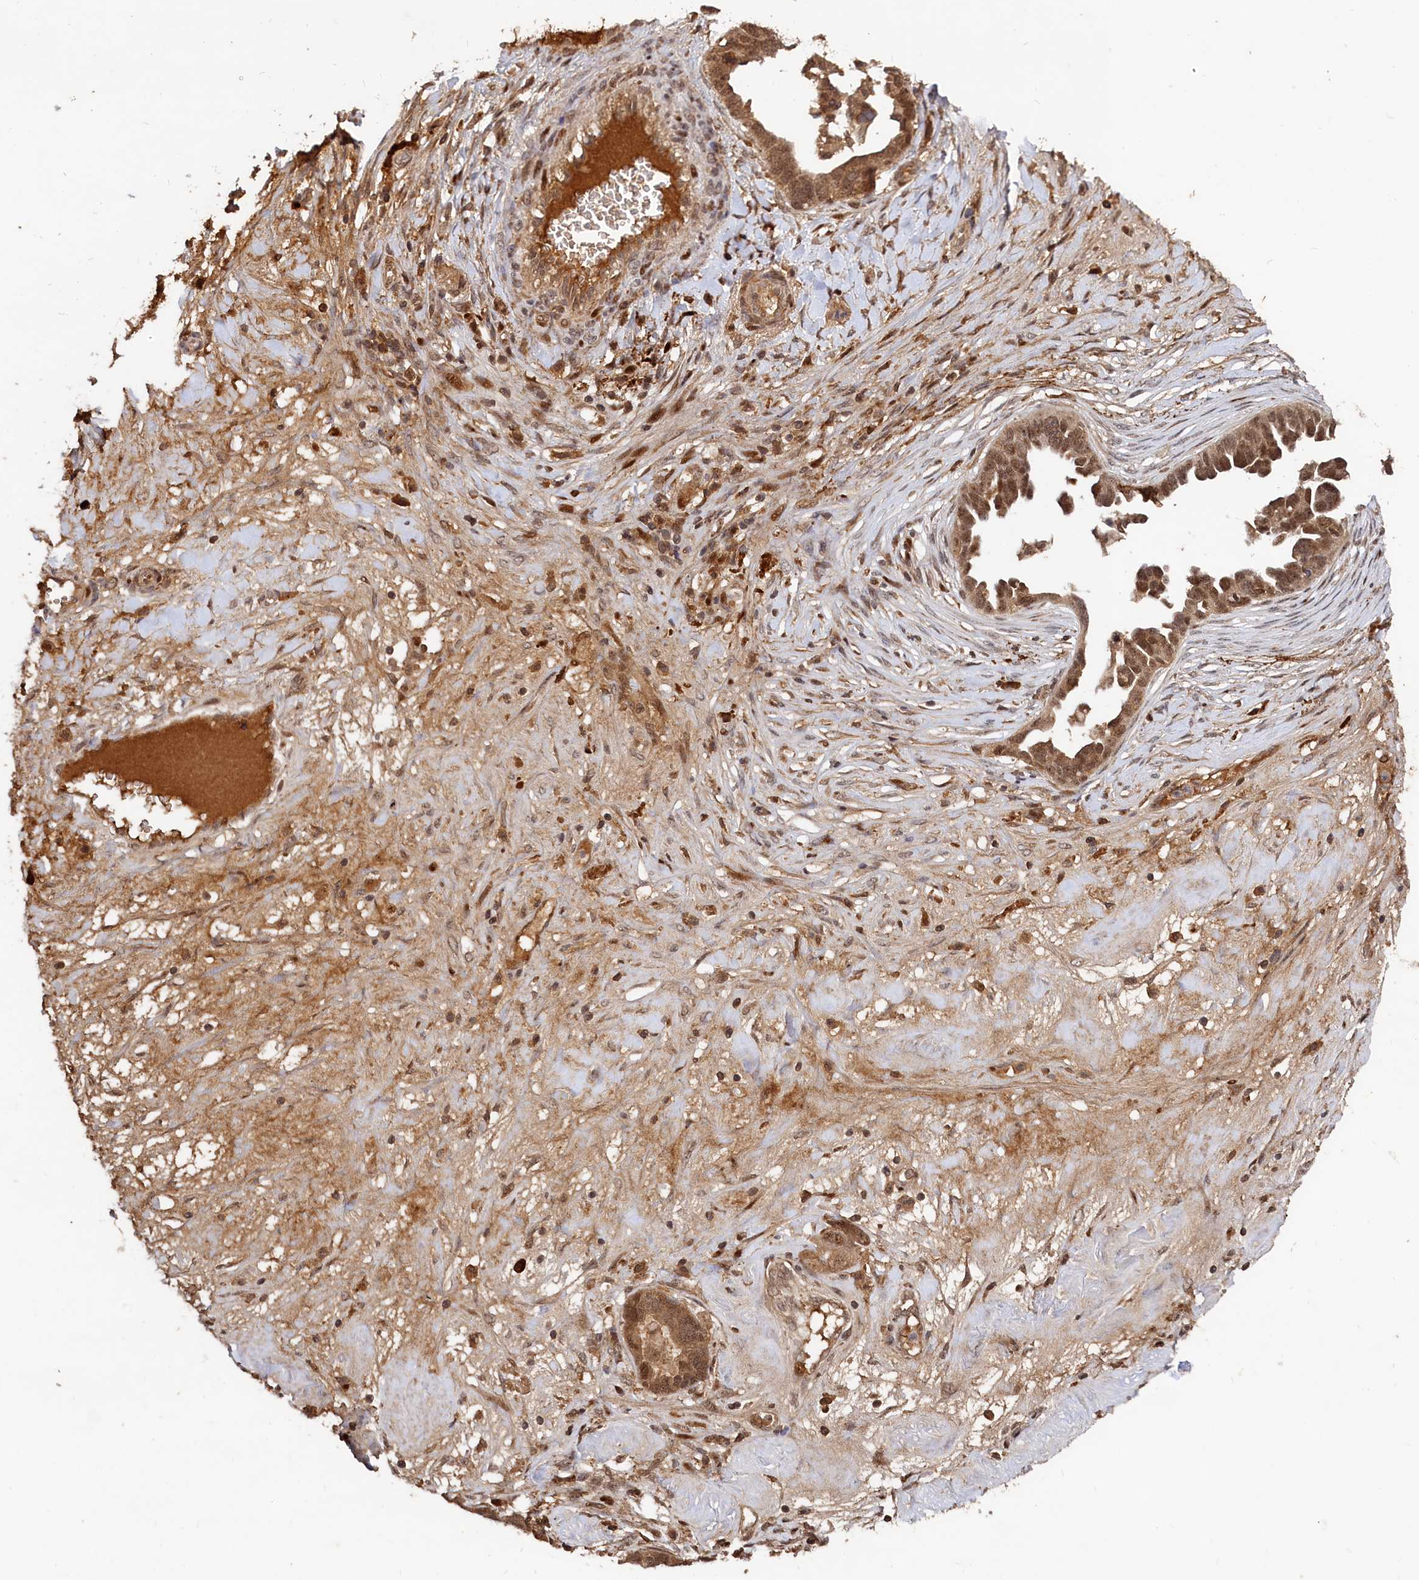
{"staining": {"intensity": "moderate", "quantity": ">75%", "location": "nuclear"}, "tissue": "ovarian cancer", "cell_type": "Tumor cells", "image_type": "cancer", "snomed": [{"axis": "morphology", "description": "Cystadenocarcinoma, serous, NOS"}, {"axis": "topography", "description": "Ovary"}], "caption": "Human serous cystadenocarcinoma (ovarian) stained with a protein marker shows moderate staining in tumor cells.", "gene": "TRAPPC4", "patient": {"sex": "female", "age": 54}}